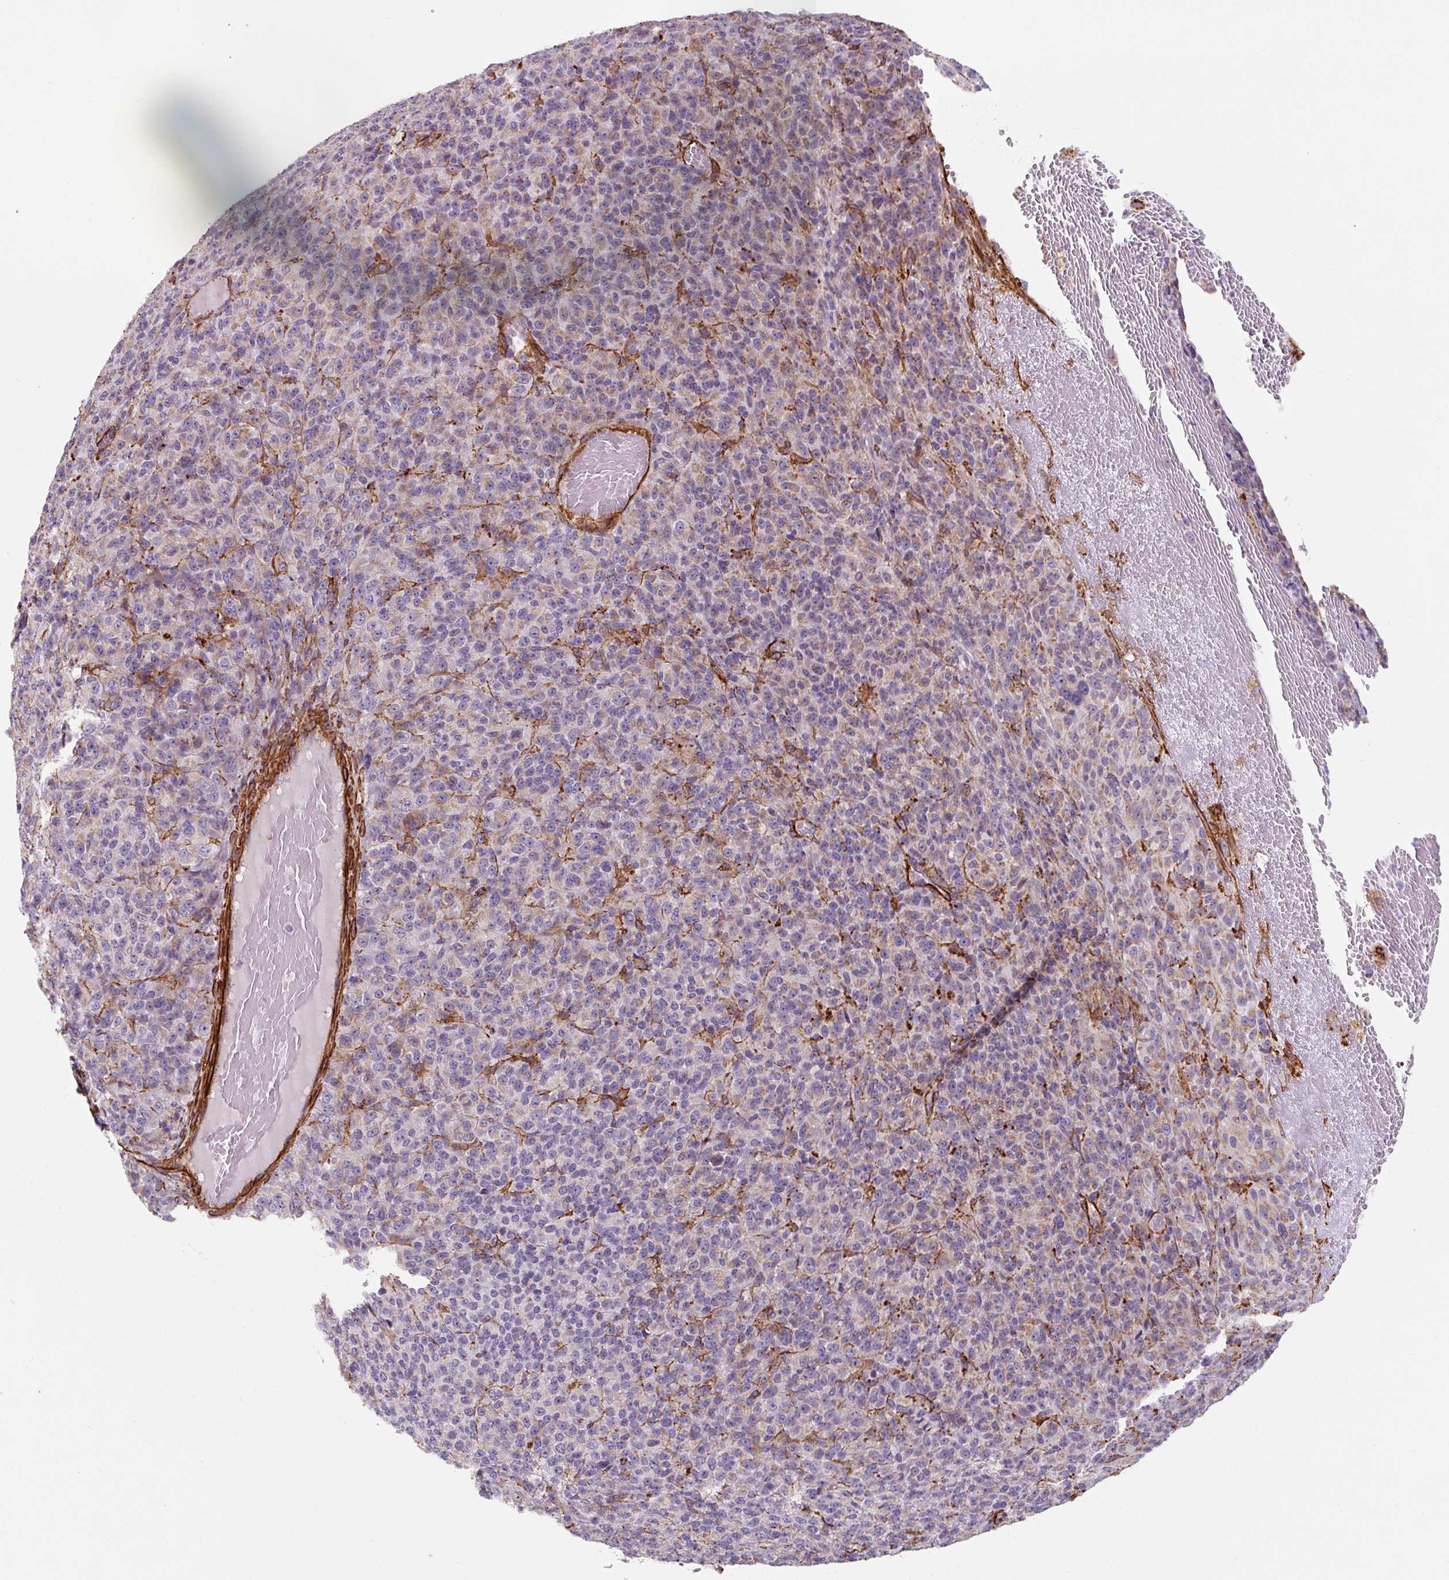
{"staining": {"intensity": "negative", "quantity": "none", "location": "none"}, "tissue": "melanoma", "cell_type": "Tumor cells", "image_type": "cancer", "snomed": [{"axis": "morphology", "description": "Malignant melanoma, Metastatic site"}, {"axis": "topography", "description": "Brain"}], "caption": "A photomicrograph of human melanoma is negative for staining in tumor cells.", "gene": "MRPS5", "patient": {"sex": "female", "age": 56}}